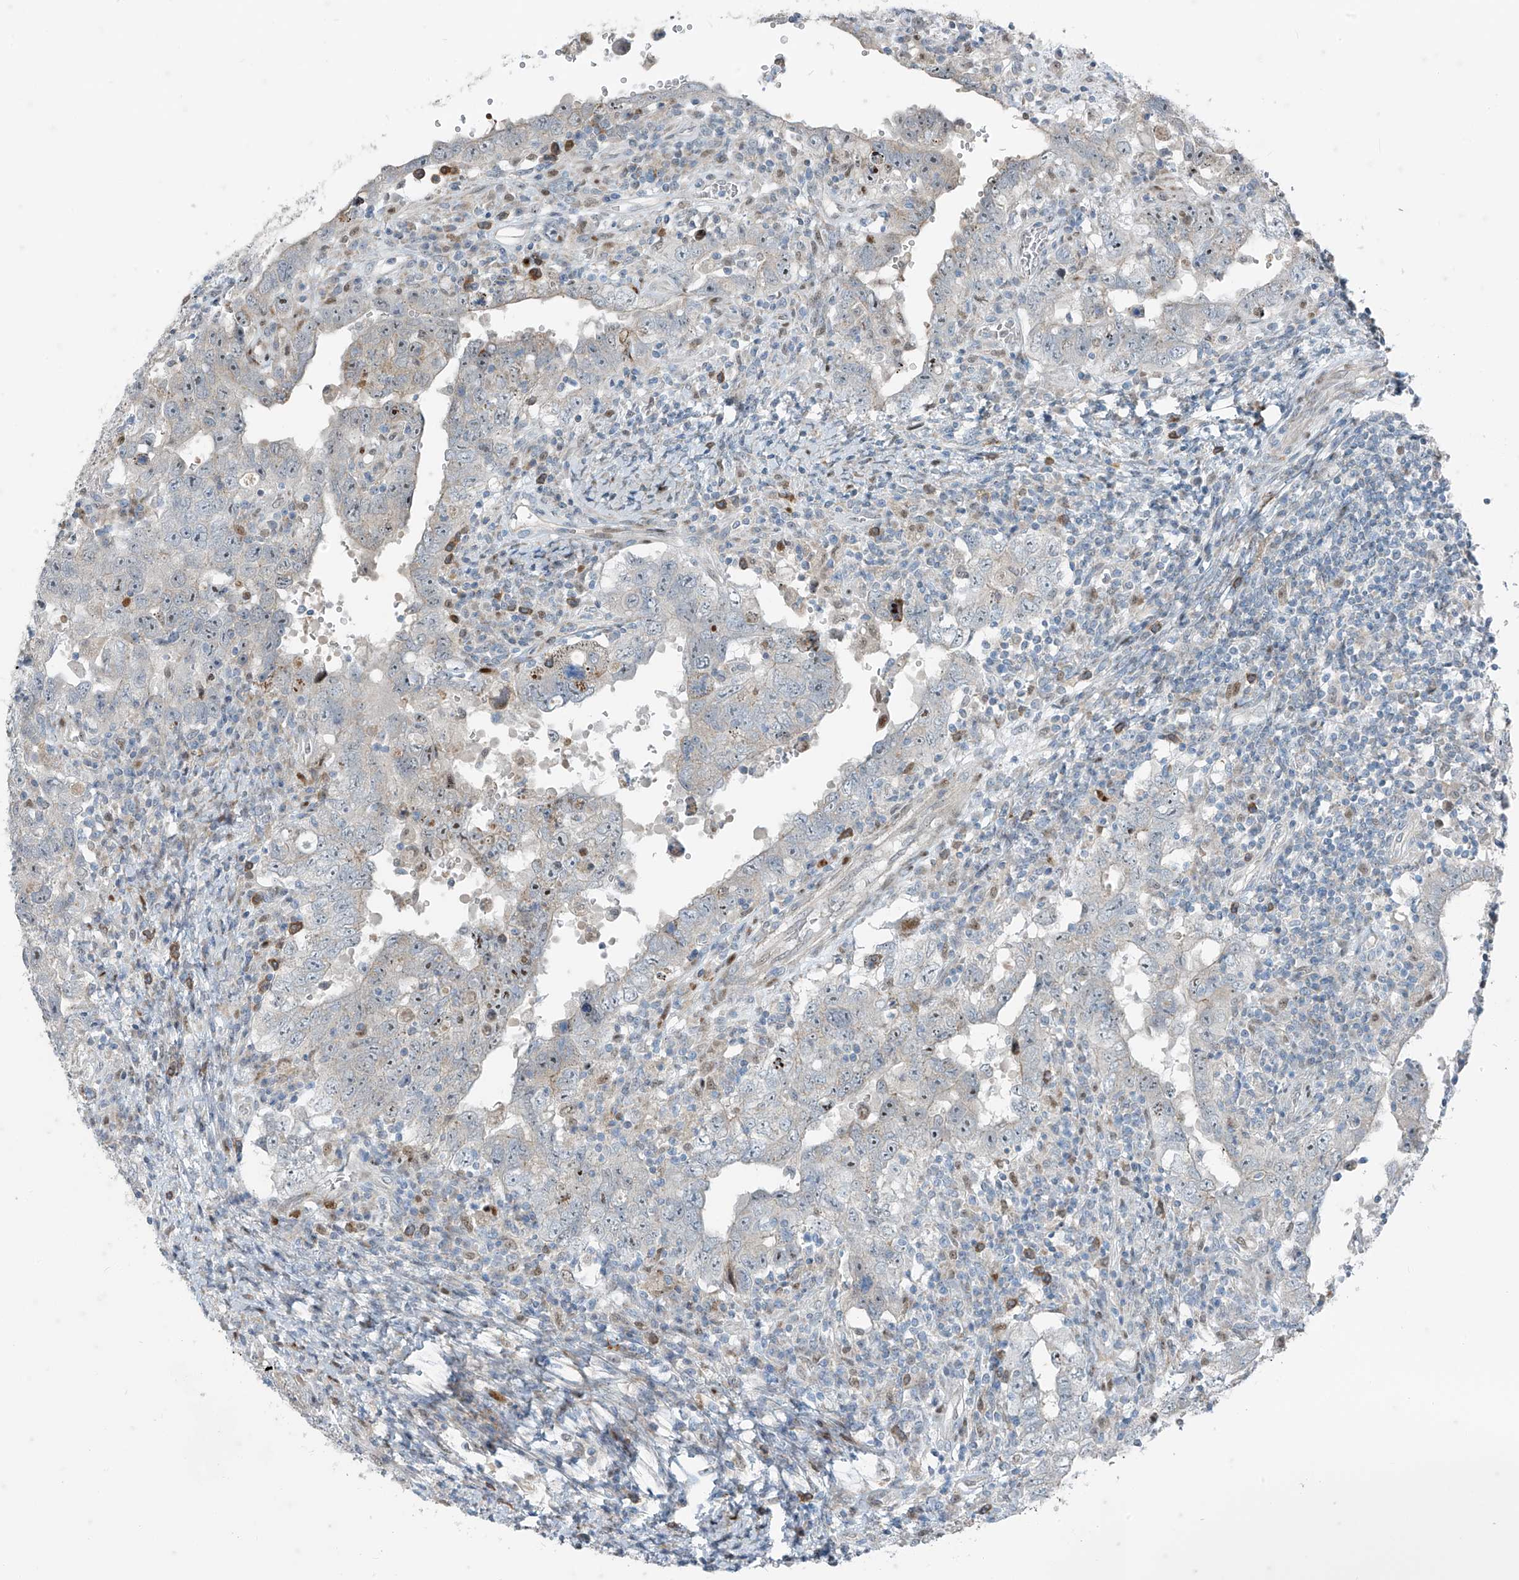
{"staining": {"intensity": "moderate", "quantity": "<25%", "location": "nuclear"}, "tissue": "testis cancer", "cell_type": "Tumor cells", "image_type": "cancer", "snomed": [{"axis": "morphology", "description": "Carcinoma, Embryonal, NOS"}, {"axis": "topography", "description": "Testis"}], "caption": "Immunohistochemical staining of human testis embryonal carcinoma reveals low levels of moderate nuclear protein staining in about <25% of tumor cells.", "gene": "PPCS", "patient": {"sex": "male", "age": 26}}